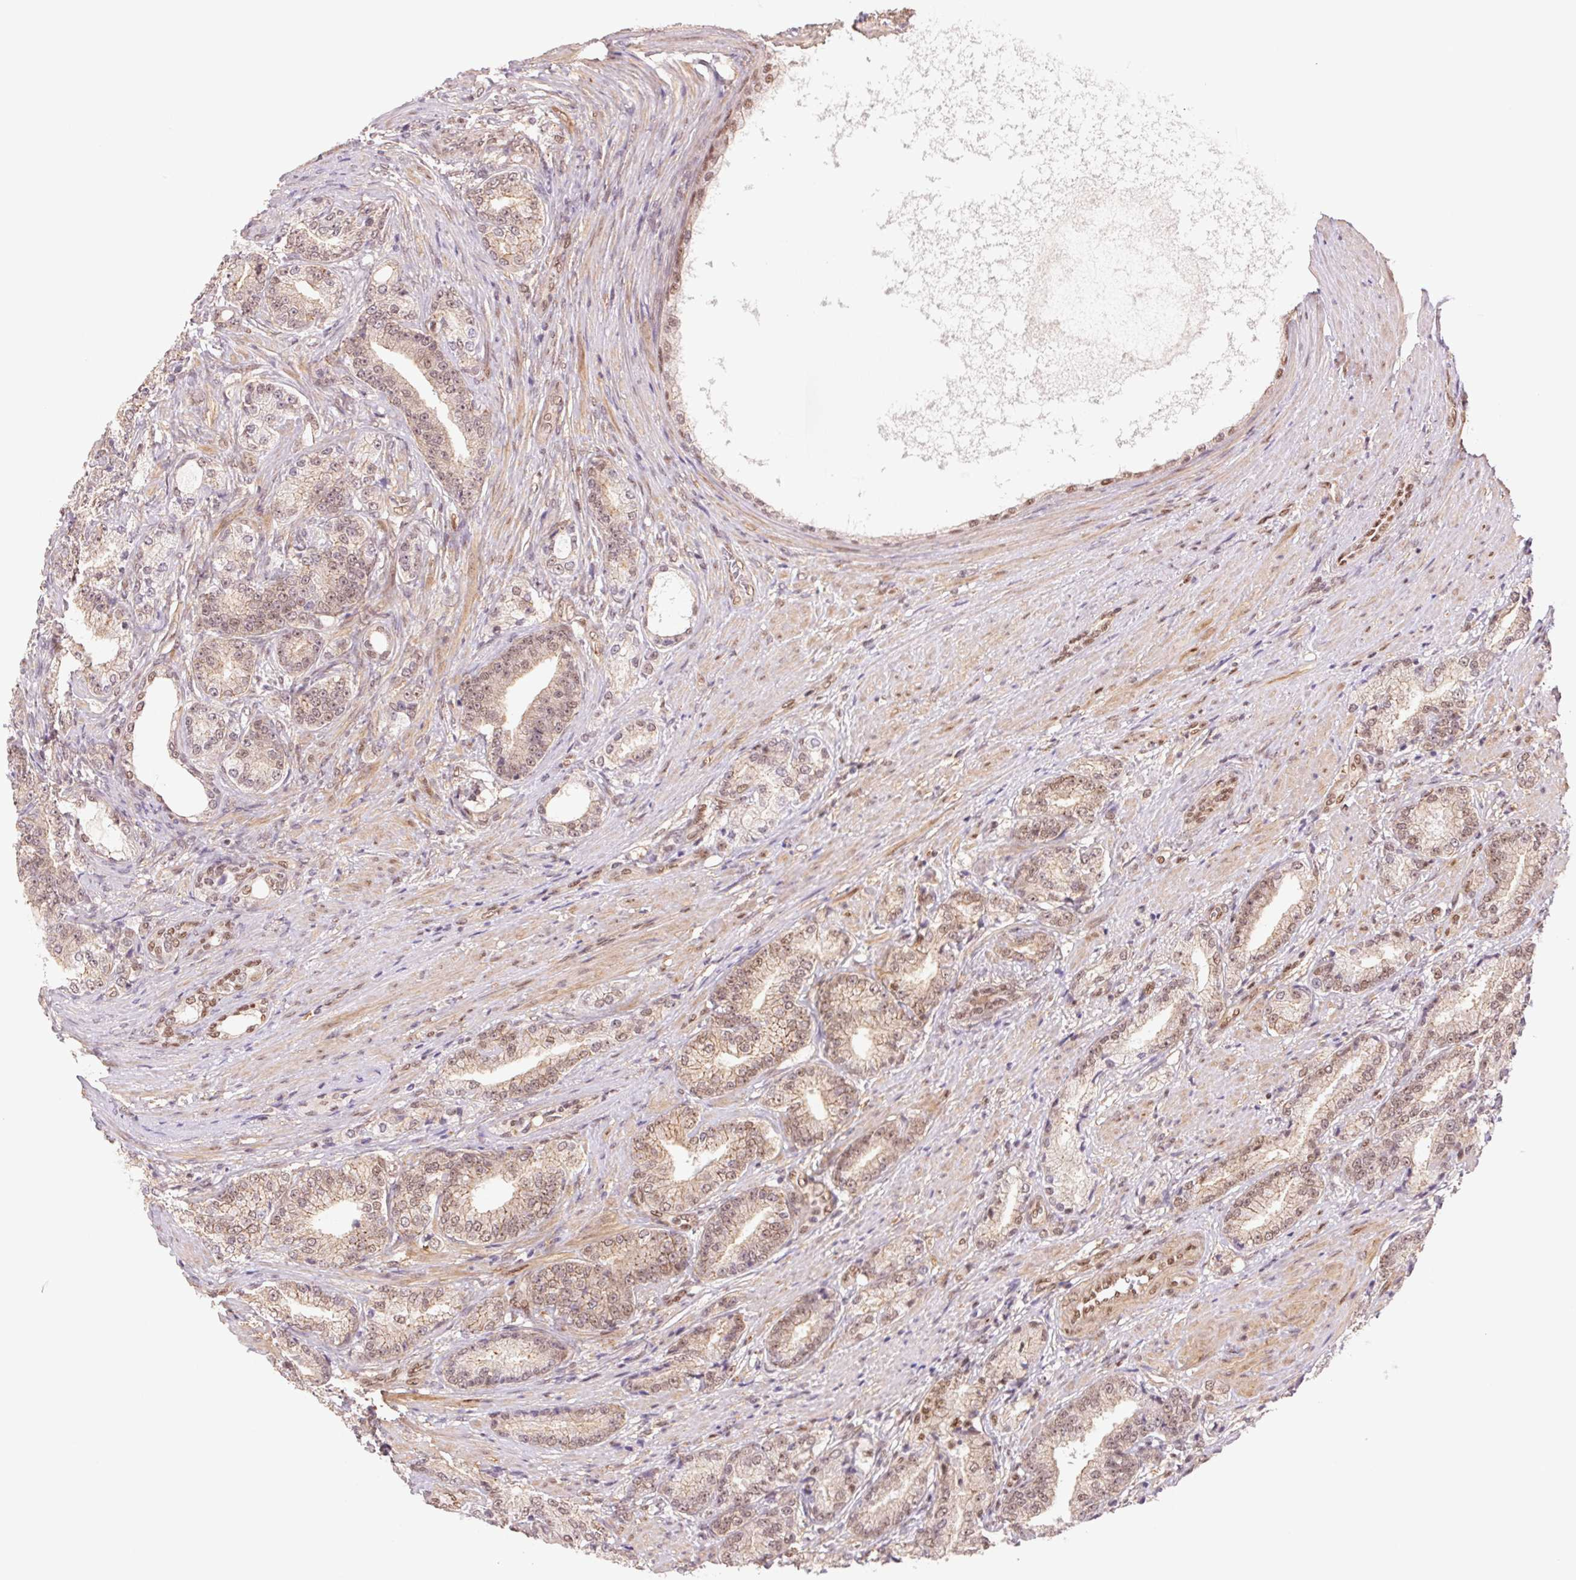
{"staining": {"intensity": "weak", "quantity": ">75%", "location": "cytoplasmic/membranous,nuclear"}, "tissue": "prostate cancer", "cell_type": "Tumor cells", "image_type": "cancer", "snomed": [{"axis": "morphology", "description": "Adenocarcinoma, High grade"}, {"axis": "topography", "description": "Prostate and seminal vesicle, NOS"}], "caption": "Weak cytoplasmic/membranous and nuclear expression for a protein is seen in approximately >75% of tumor cells of prostate high-grade adenocarcinoma using immunohistochemistry.", "gene": "CWC25", "patient": {"sex": "male", "age": 61}}